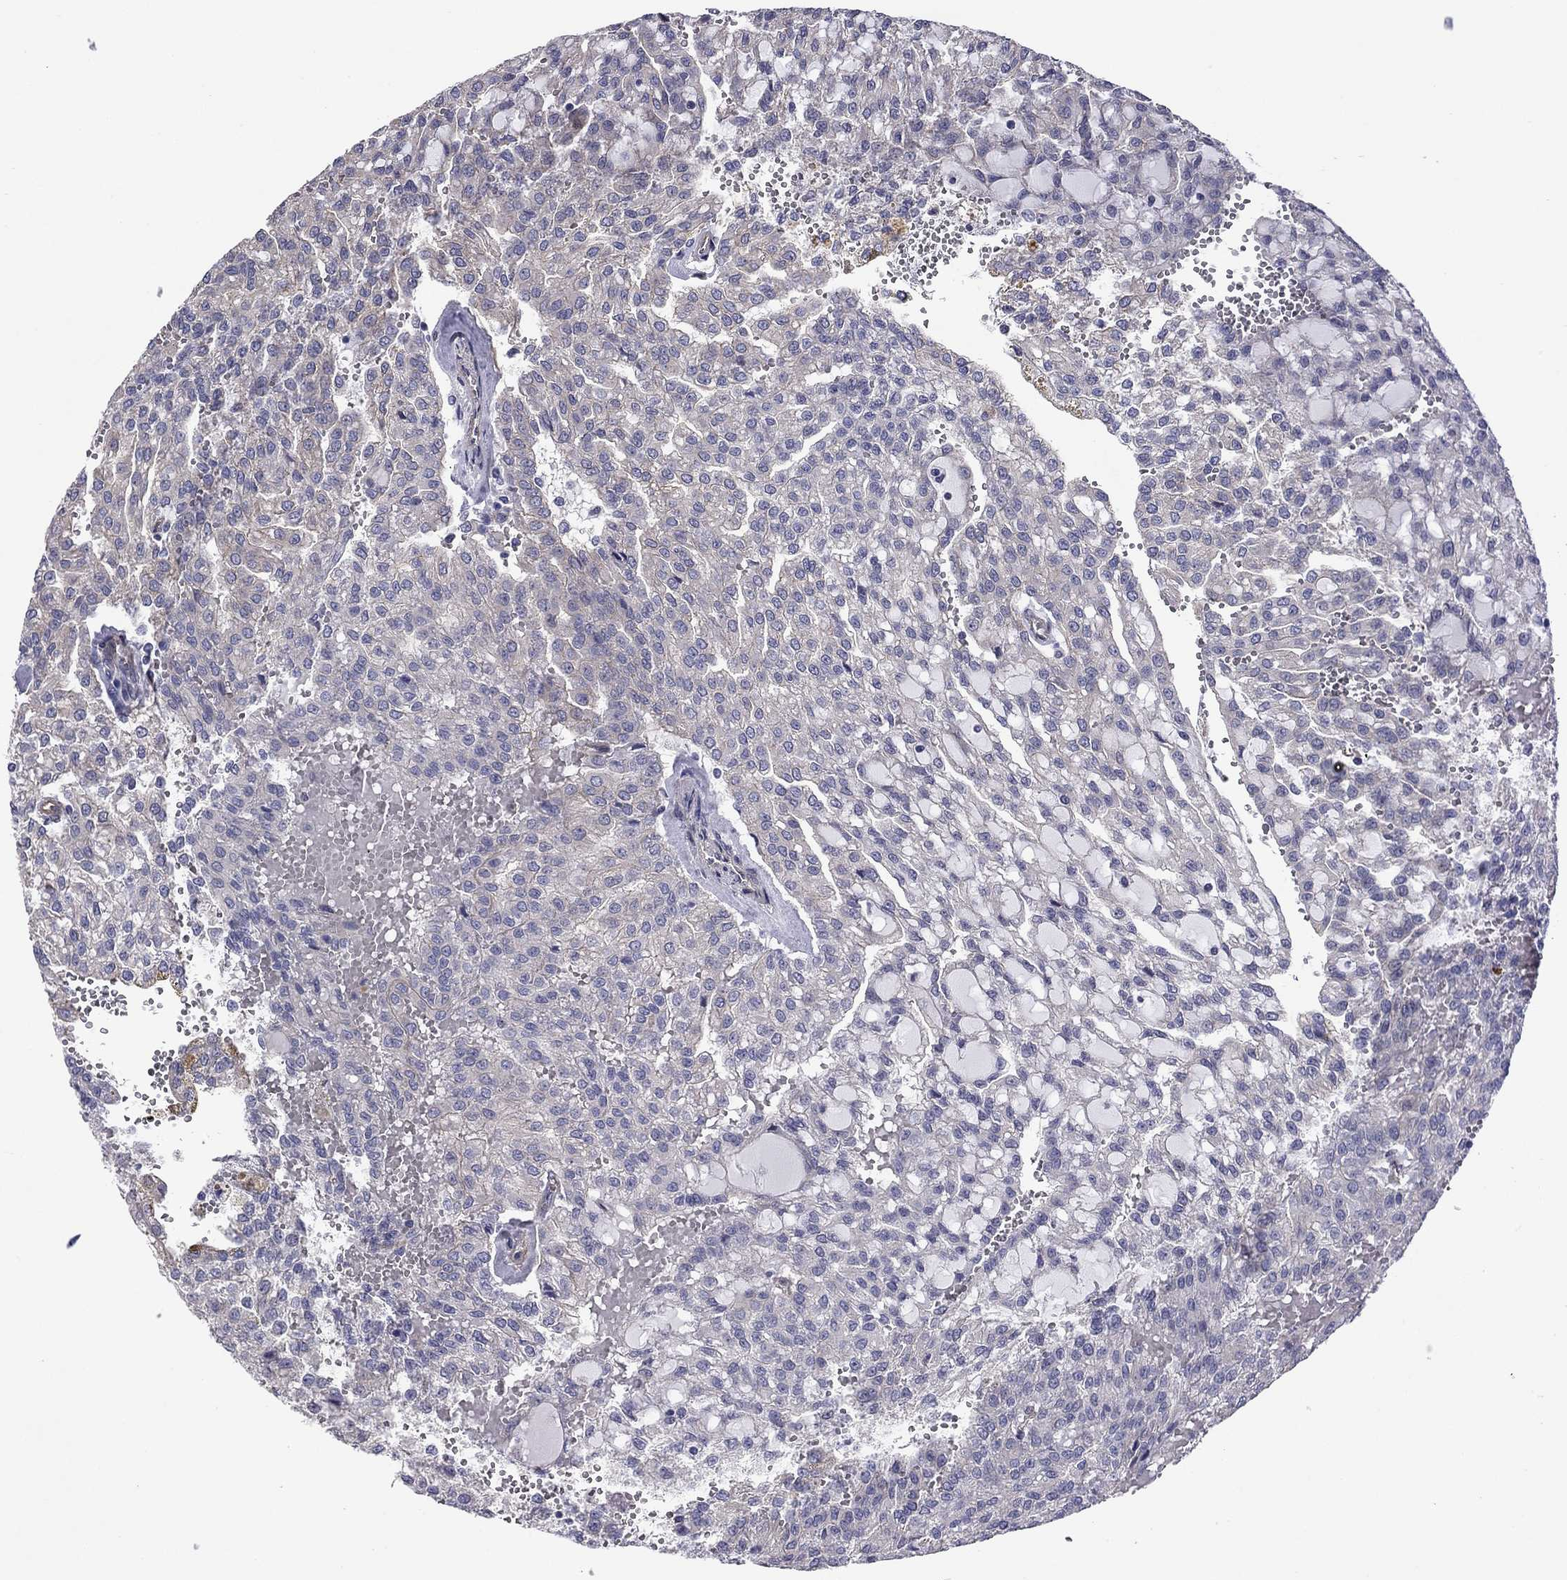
{"staining": {"intensity": "negative", "quantity": "none", "location": "none"}, "tissue": "renal cancer", "cell_type": "Tumor cells", "image_type": "cancer", "snomed": [{"axis": "morphology", "description": "Adenocarcinoma, NOS"}, {"axis": "topography", "description": "Kidney"}], "caption": "This is a histopathology image of immunohistochemistry staining of renal cancer (adenocarcinoma), which shows no expression in tumor cells.", "gene": "TCHH", "patient": {"sex": "male", "age": 63}}